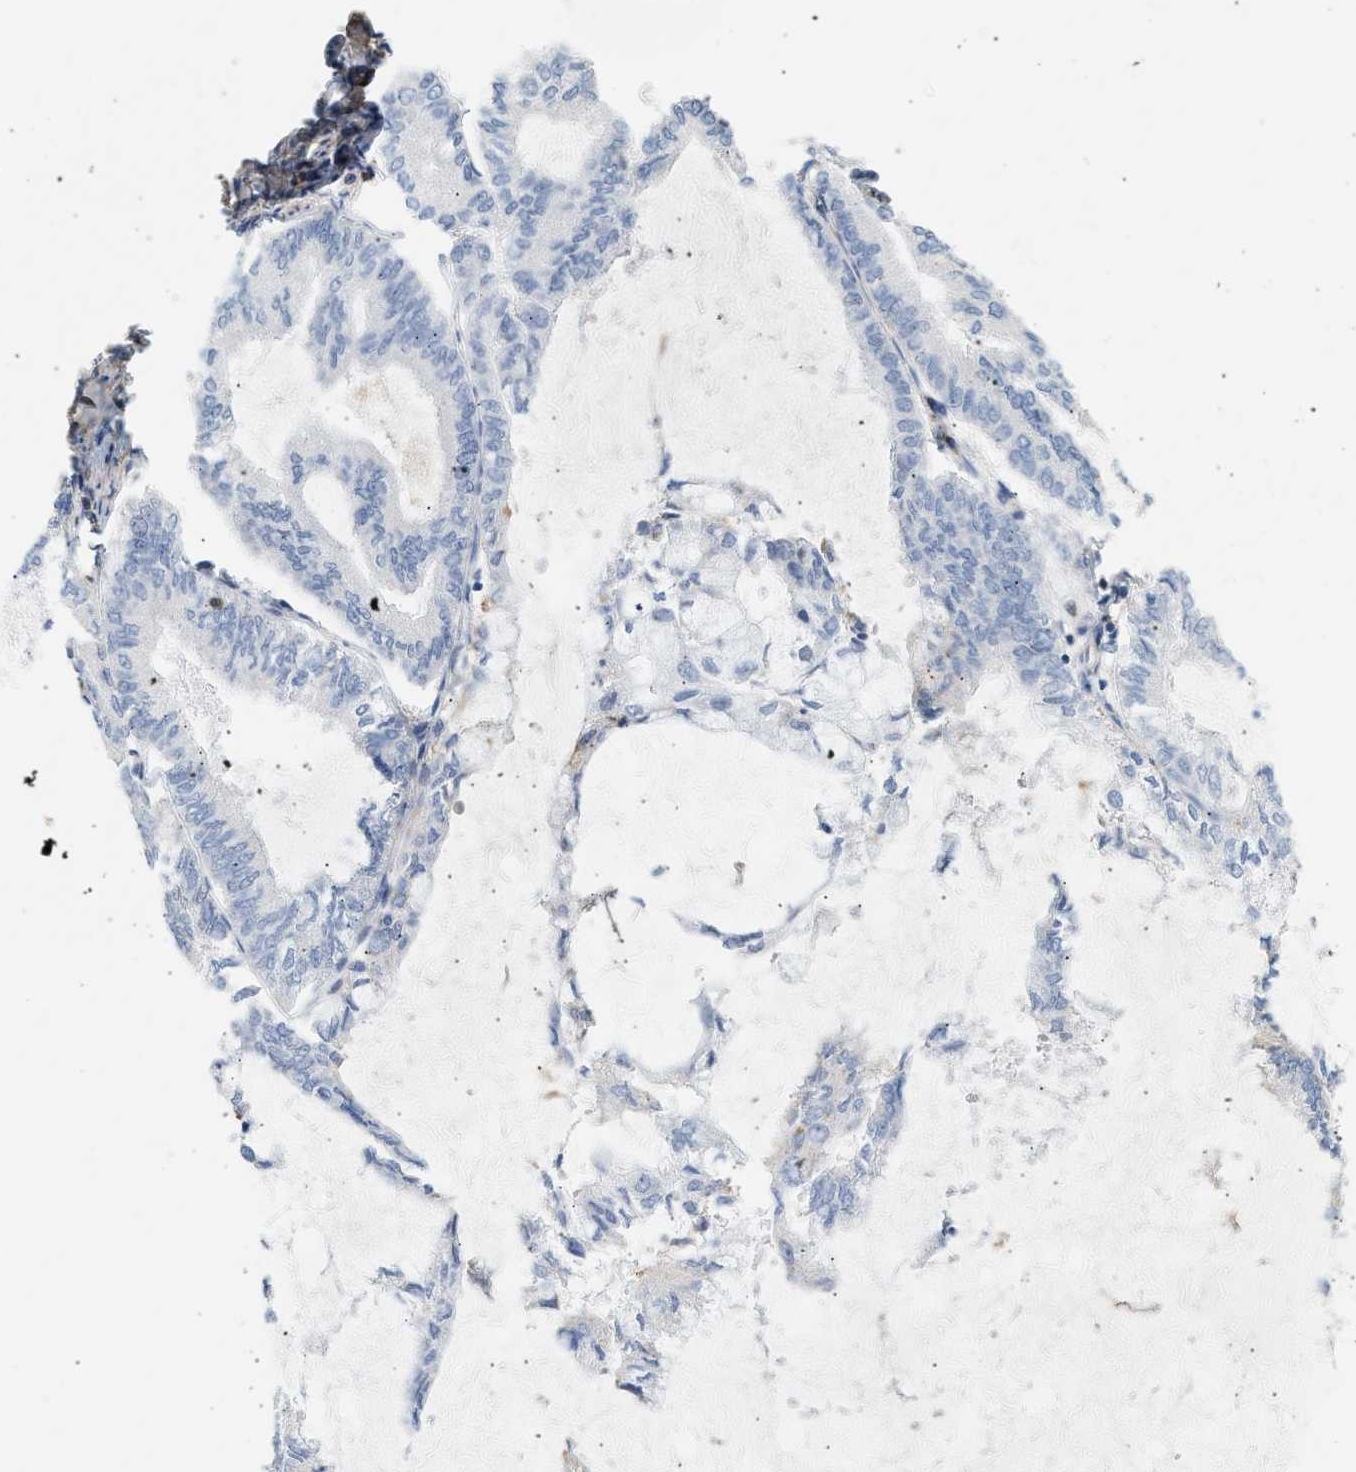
{"staining": {"intensity": "negative", "quantity": "none", "location": "none"}, "tissue": "endometrial cancer", "cell_type": "Tumor cells", "image_type": "cancer", "snomed": [{"axis": "morphology", "description": "Adenocarcinoma, NOS"}, {"axis": "topography", "description": "Endometrium"}], "caption": "IHC of endometrial adenocarcinoma shows no expression in tumor cells.", "gene": "BVES", "patient": {"sex": "female", "age": 86}}